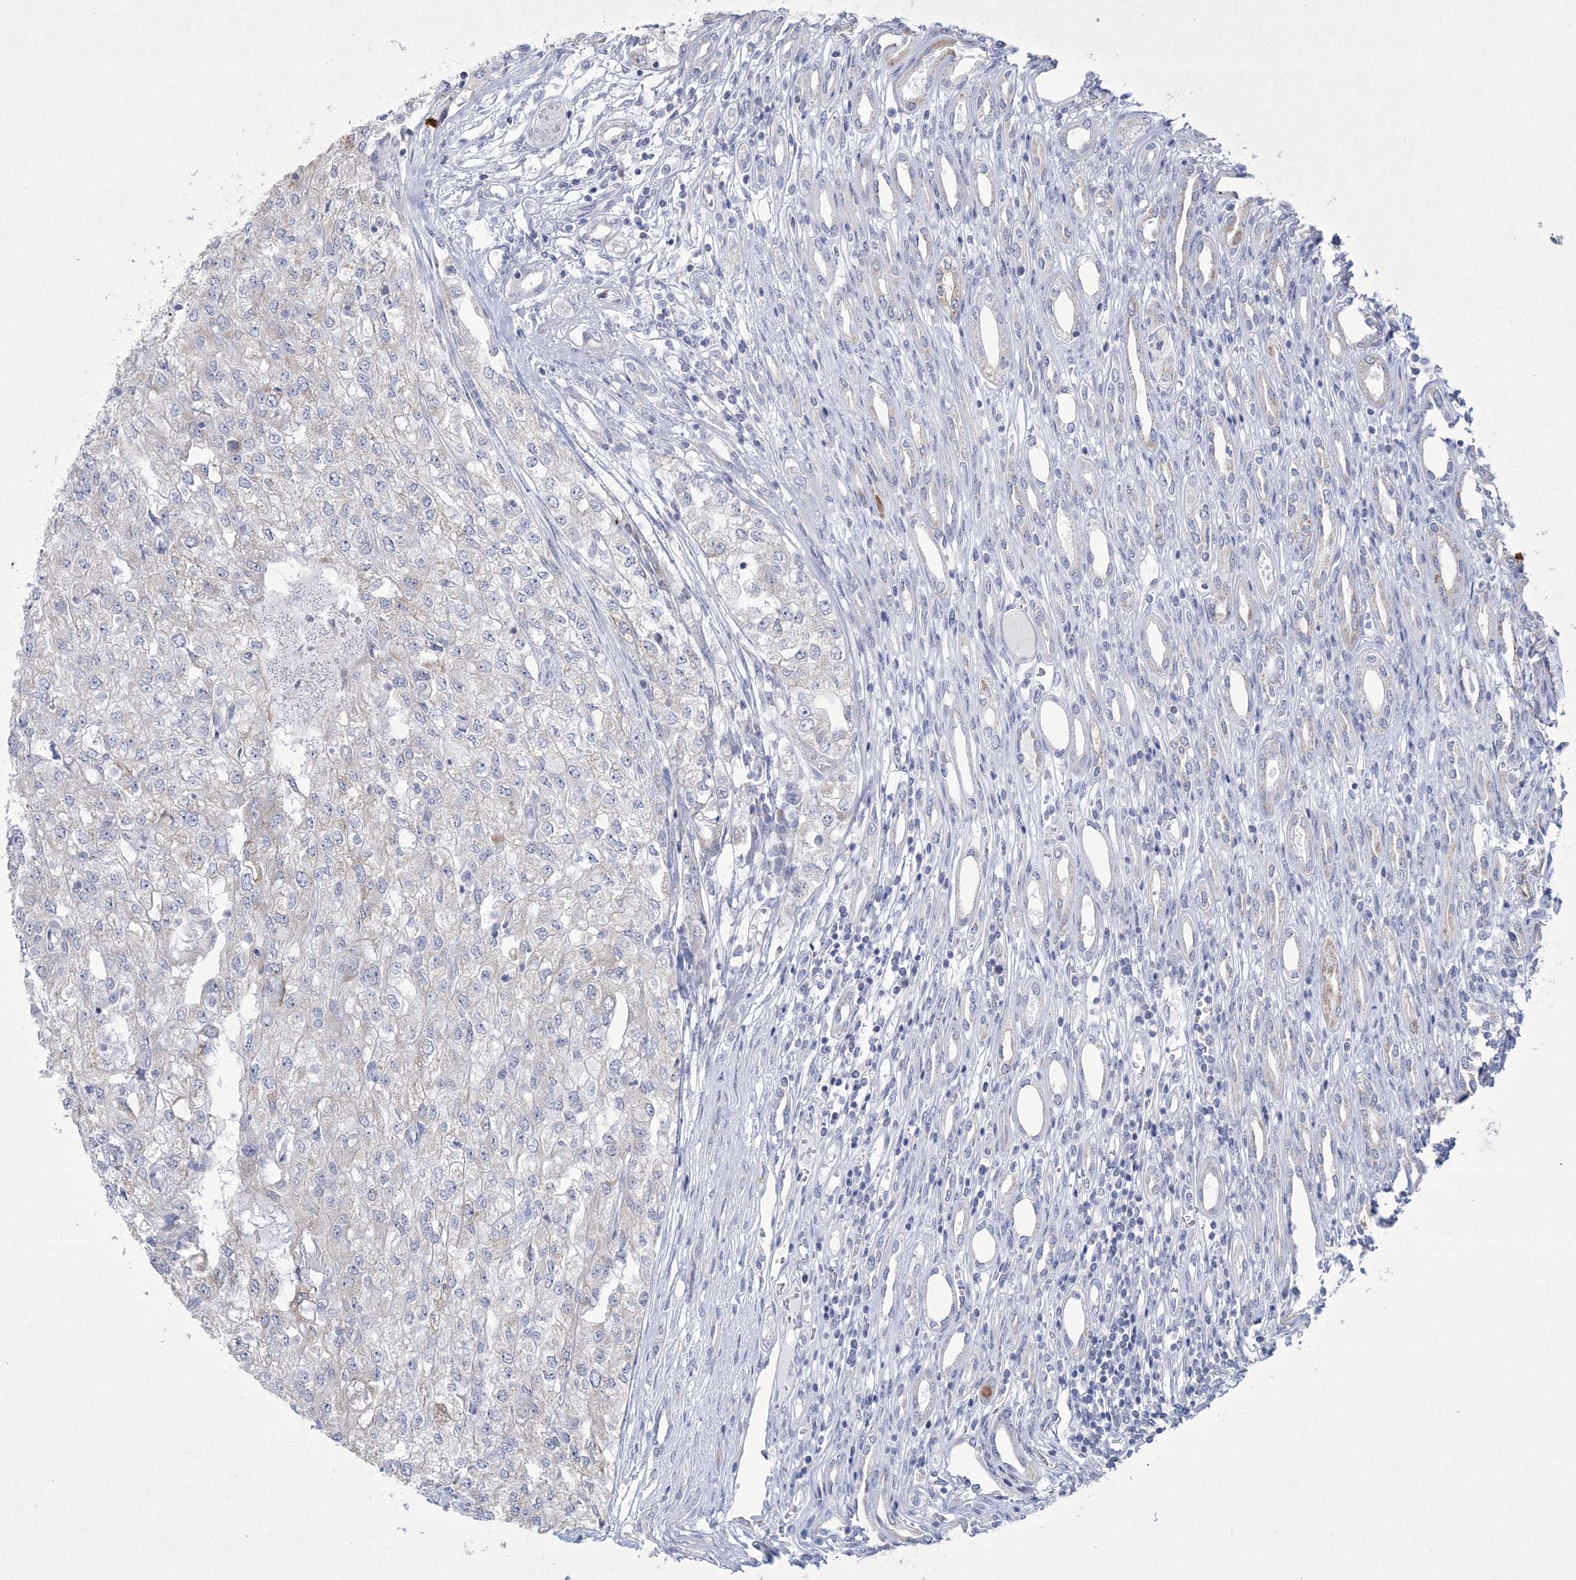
{"staining": {"intensity": "negative", "quantity": "none", "location": "none"}, "tissue": "renal cancer", "cell_type": "Tumor cells", "image_type": "cancer", "snomed": [{"axis": "morphology", "description": "Adenocarcinoma, NOS"}, {"axis": "topography", "description": "Kidney"}], "caption": "Renal adenocarcinoma was stained to show a protein in brown. There is no significant positivity in tumor cells.", "gene": "CES4A", "patient": {"sex": "female", "age": 54}}